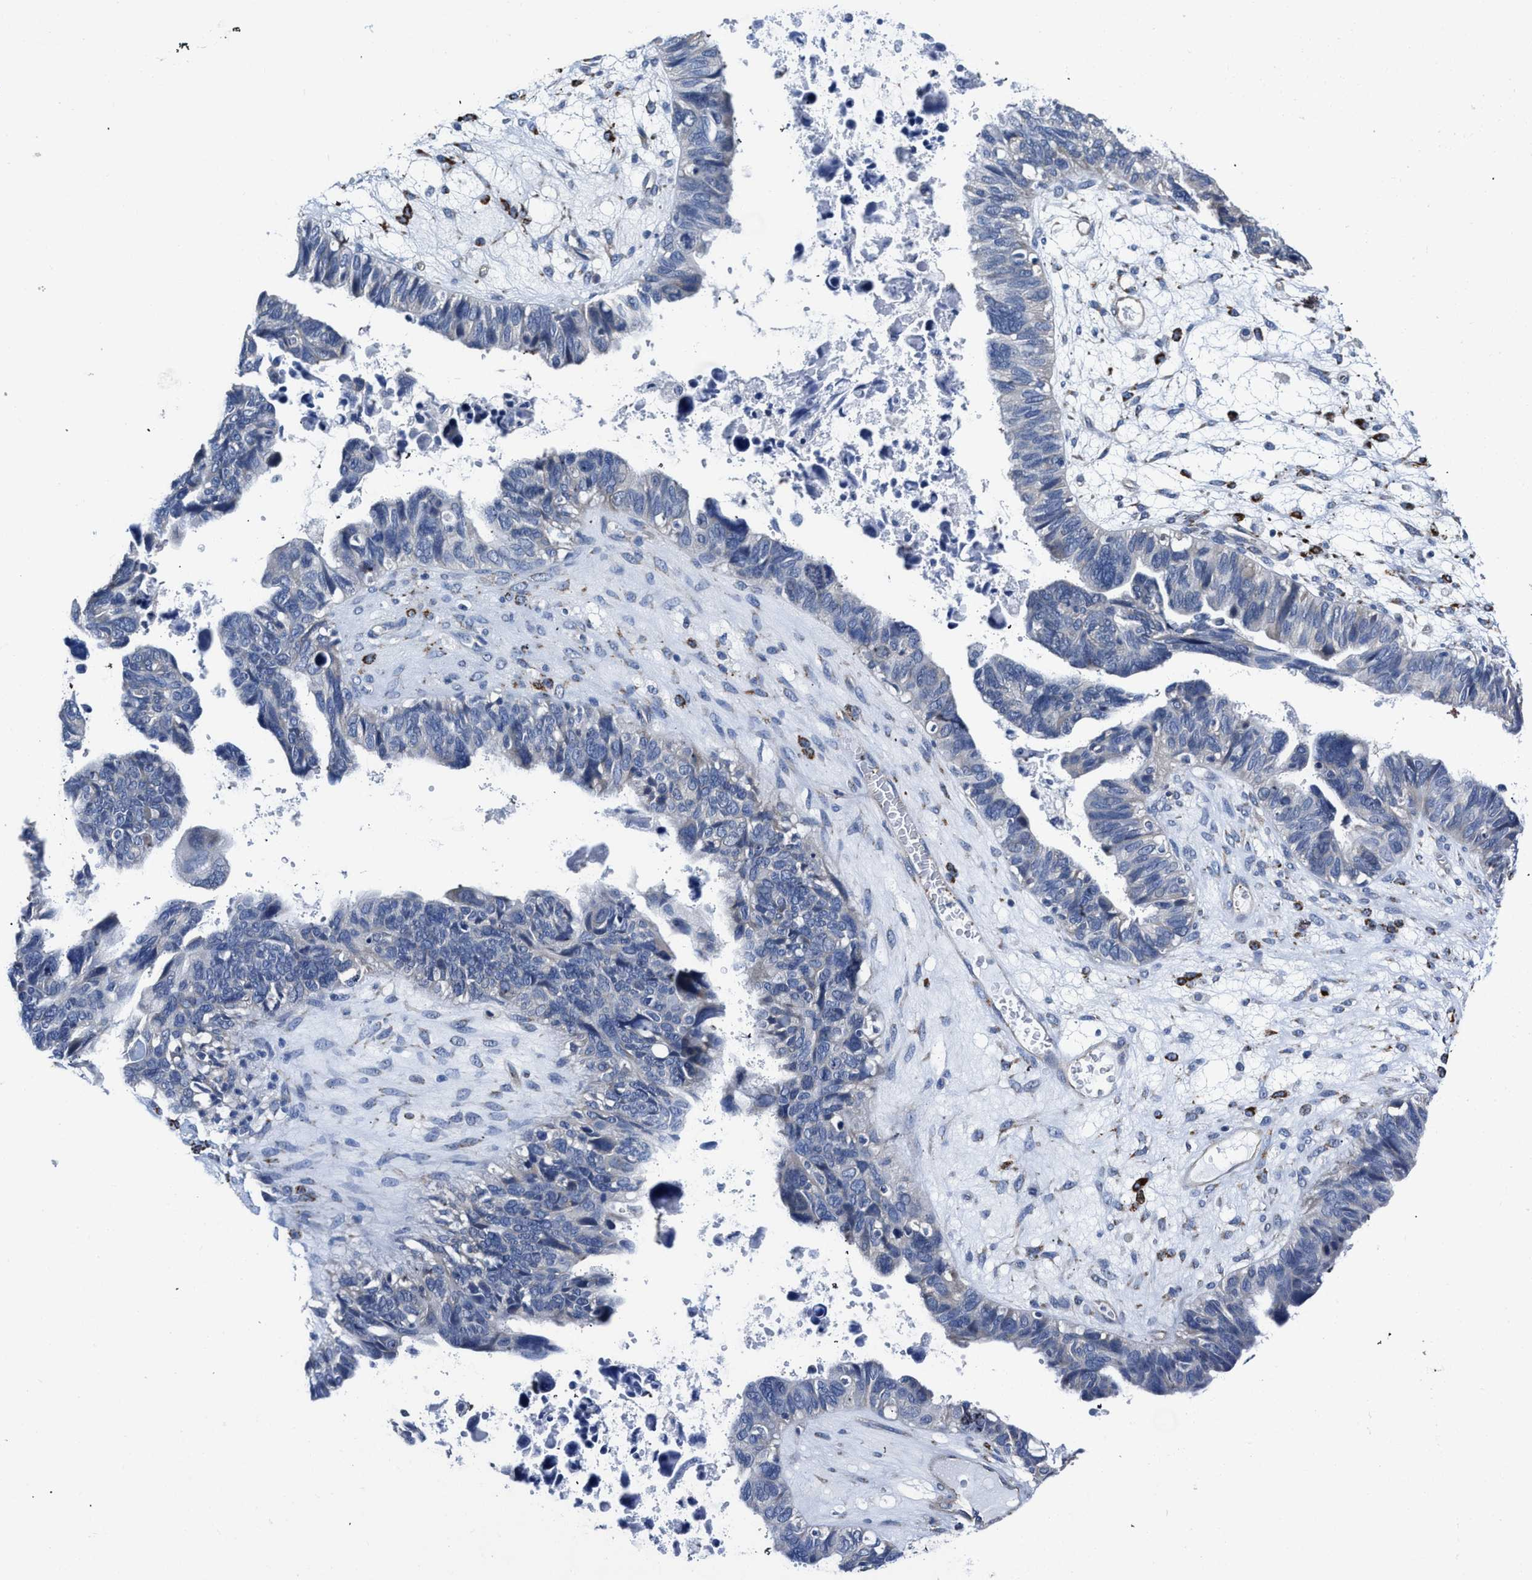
{"staining": {"intensity": "negative", "quantity": "none", "location": "none"}, "tissue": "ovarian cancer", "cell_type": "Tumor cells", "image_type": "cancer", "snomed": [{"axis": "morphology", "description": "Cystadenocarcinoma, serous, NOS"}, {"axis": "topography", "description": "Ovary"}], "caption": "Tumor cells show no significant protein expression in ovarian cancer.", "gene": "C22orf42", "patient": {"sex": "female", "age": 79}}